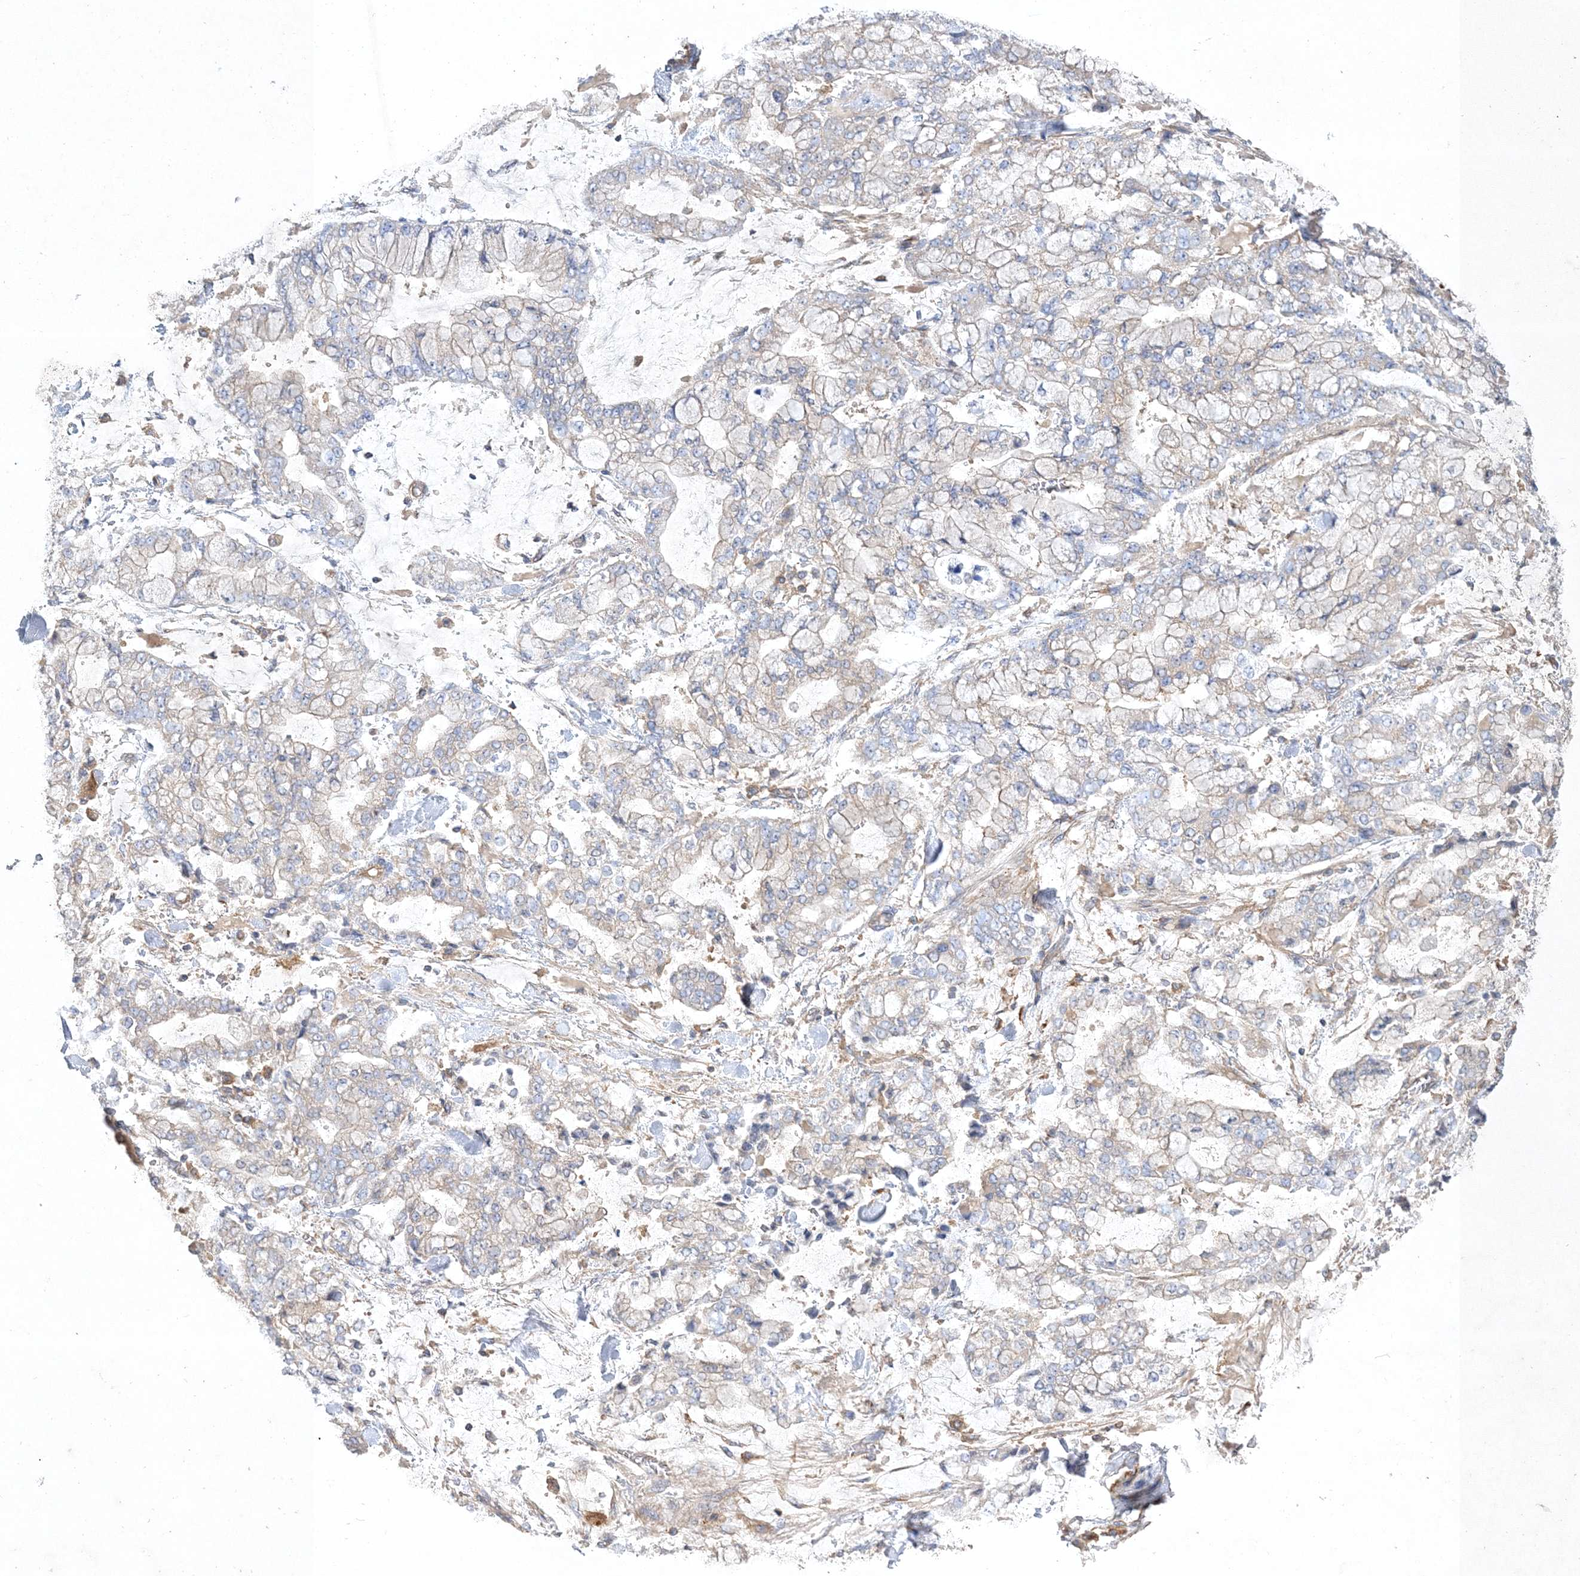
{"staining": {"intensity": "negative", "quantity": "none", "location": "none"}, "tissue": "stomach cancer", "cell_type": "Tumor cells", "image_type": "cancer", "snomed": [{"axis": "morphology", "description": "Normal tissue, NOS"}, {"axis": "morphology", "description": "Adenocarcinoma, NOS"}, {"axis": "topography", "description": "Stomach, upper"}, {"axis": "topography", "description": "Stomach"}], "caption": "A high-resolution photomicrograph shows immunohistochemistry (IHC) staining of stomach cancer (adenocarcinoma), which demonstrates no significant expression in tumor cells.", "gene": "WDR37", "patient": {"sex": "male", "age": 76}}